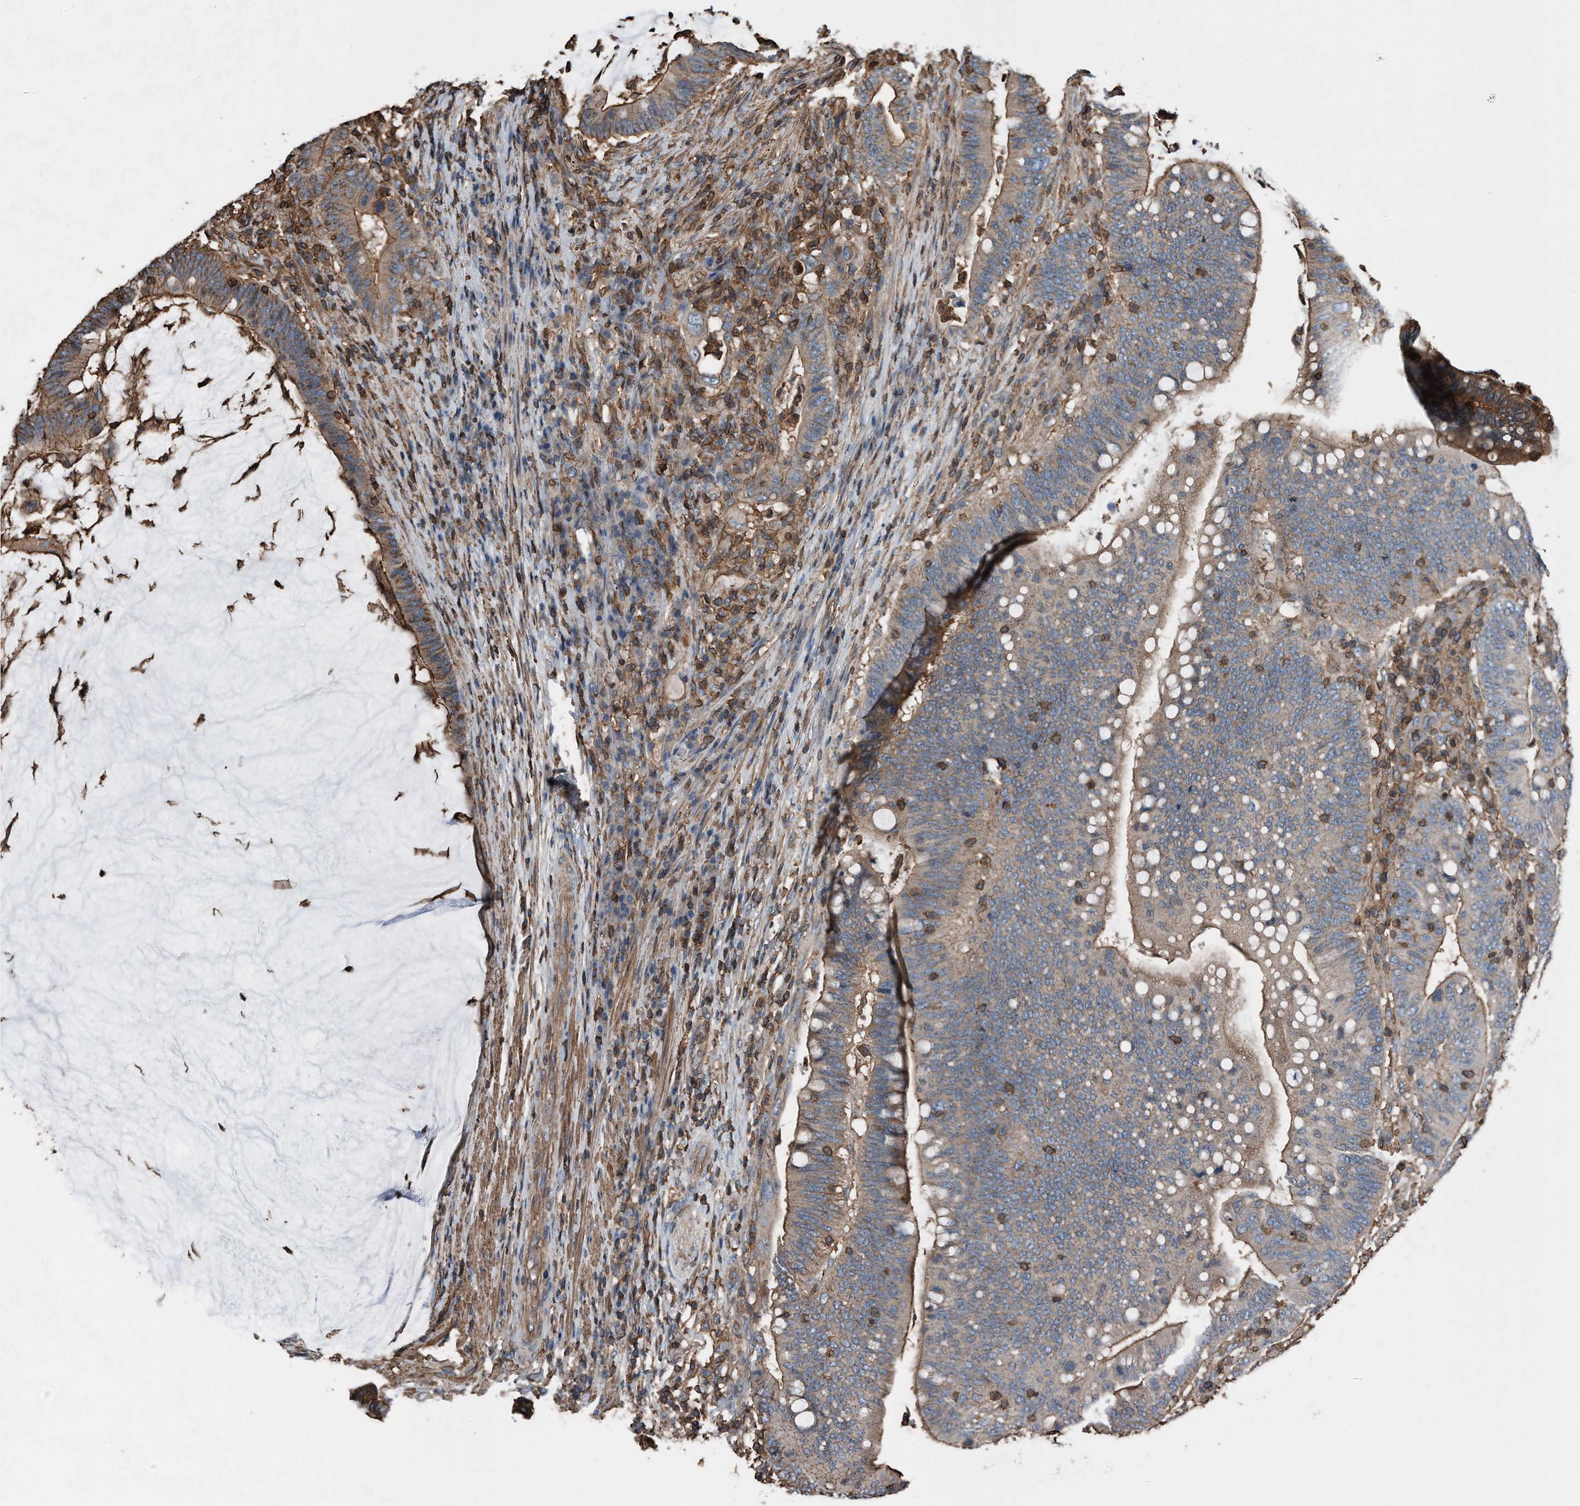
{"staining": {"intensity": "moderate", "quantity": "25%-75%", "location": "cytoplasmic/membranous"}, "tissue": "colorectal cancer", "cell_type": "Tumor cells", "image_type": "cancer", "snomed": [{"axis": "morphology", "description": "Adenocarcinoma, NOS"}, {"axis": "topography", "description": "Colon"}], "caption": "A brown stain labels moderate cytoplasmic/membranous staining of a protein in human colorectal cancer tumor cells. (Stains: DAB (3,3'-diaminobenzidine) in brown, nuclei in blue, Microscopy: brightfield microscopy at high magnification).", "gene": "RSPO3", "patient": {"sex": "female", "age": 66}}